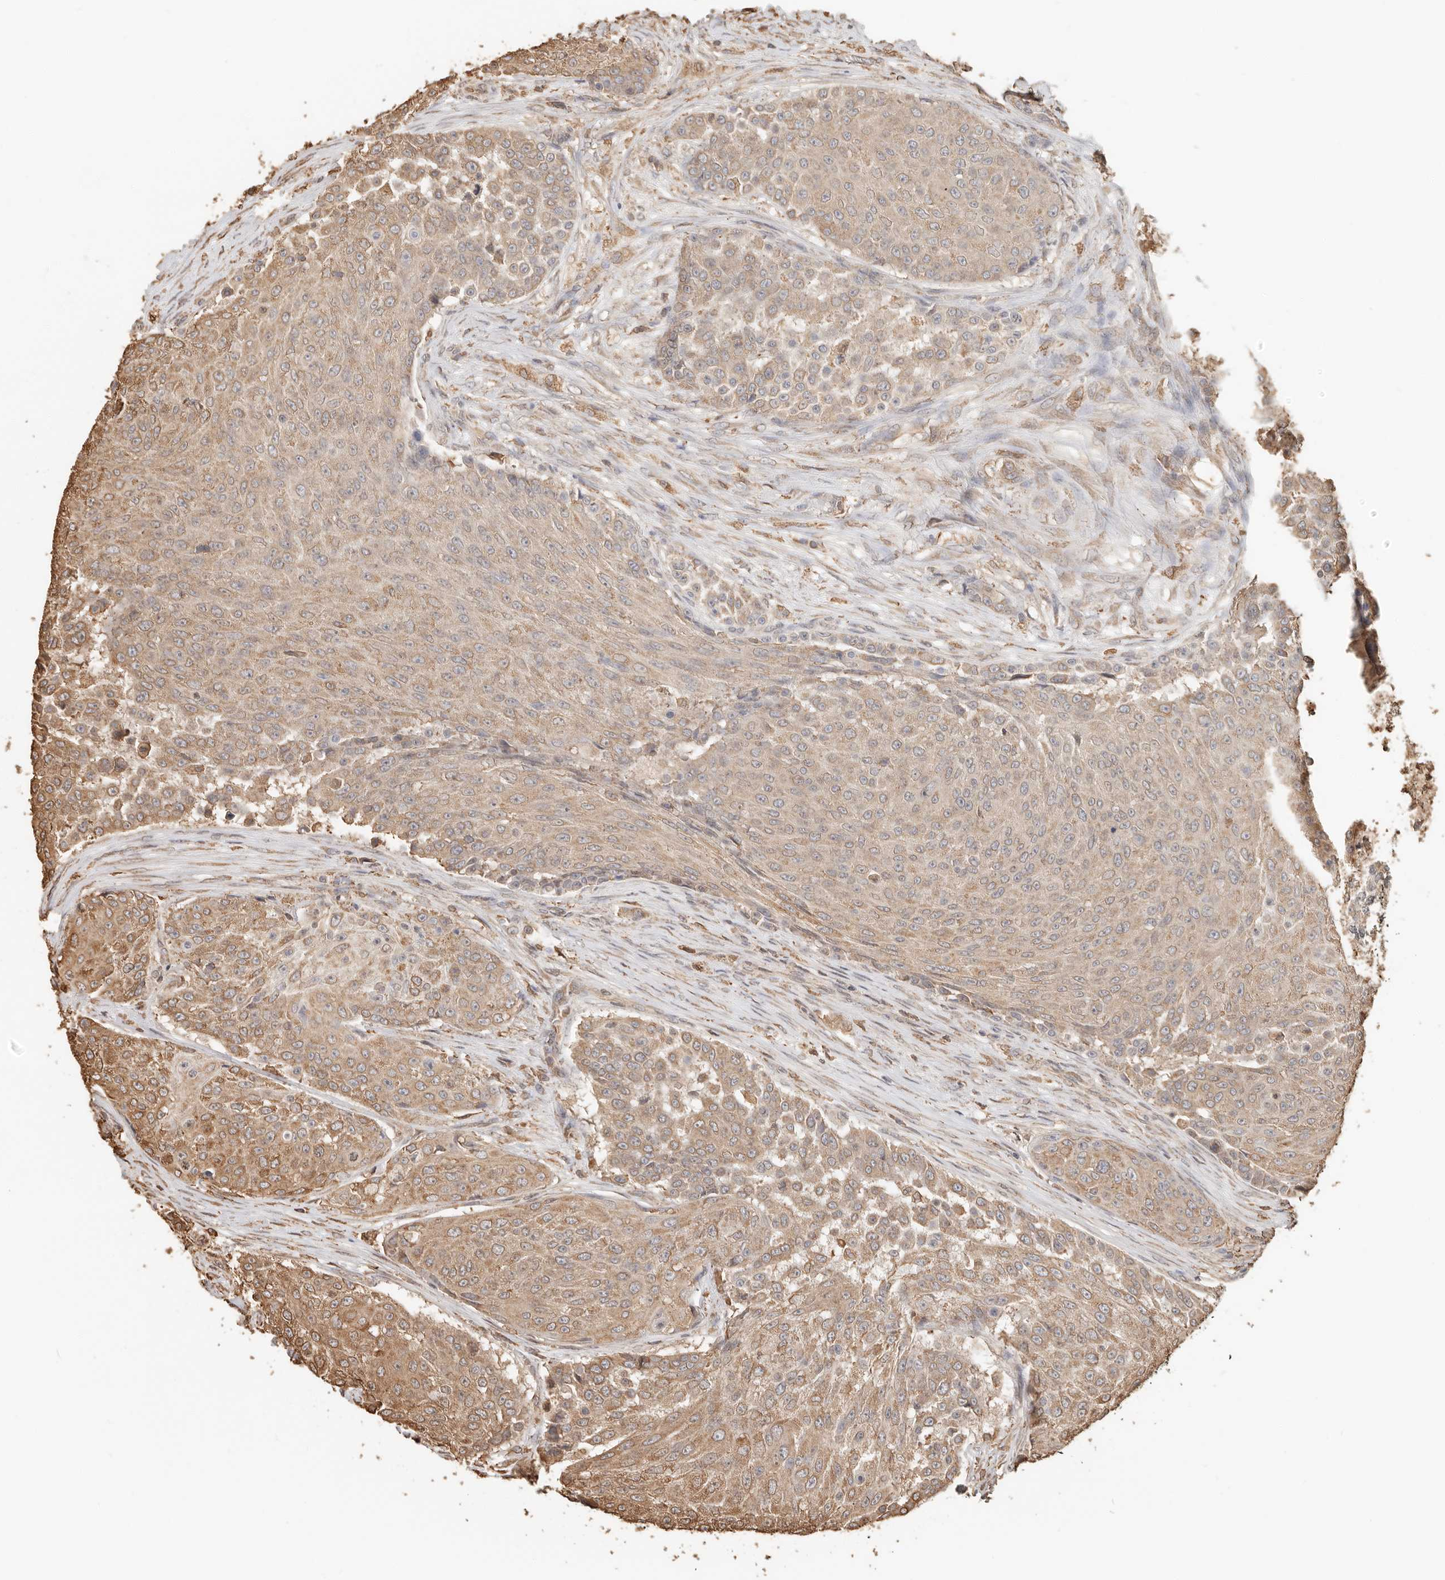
{"staining": {"intensity": "moderate", "quantity": ">75%", "location": "cytoplasmic/membranous"}, "tissue": "urothelial cancer", "cell_type": "Tumor cells", "image_type": "cancer", "snomed": [{"axis": "morphology", "description": "Urothelial carcinoma, High grade"}, {"axis": "topography", "description": "Urinary bladder"}], "caption": "Protein staining by immunohistochemistry (IHC) displays moderate cytoplasmic/membranous staining in about >75% of tumor cells in urothelial cancer. The protein of interest is stained brown, and the nuclei are stained in blue (DAB (3,3'-diaminobenzidine) IHC with brightfield microscopy, high magnification).", "gene": "ARHGEF10L", "patient": {"sex": "female", "age": 63}}